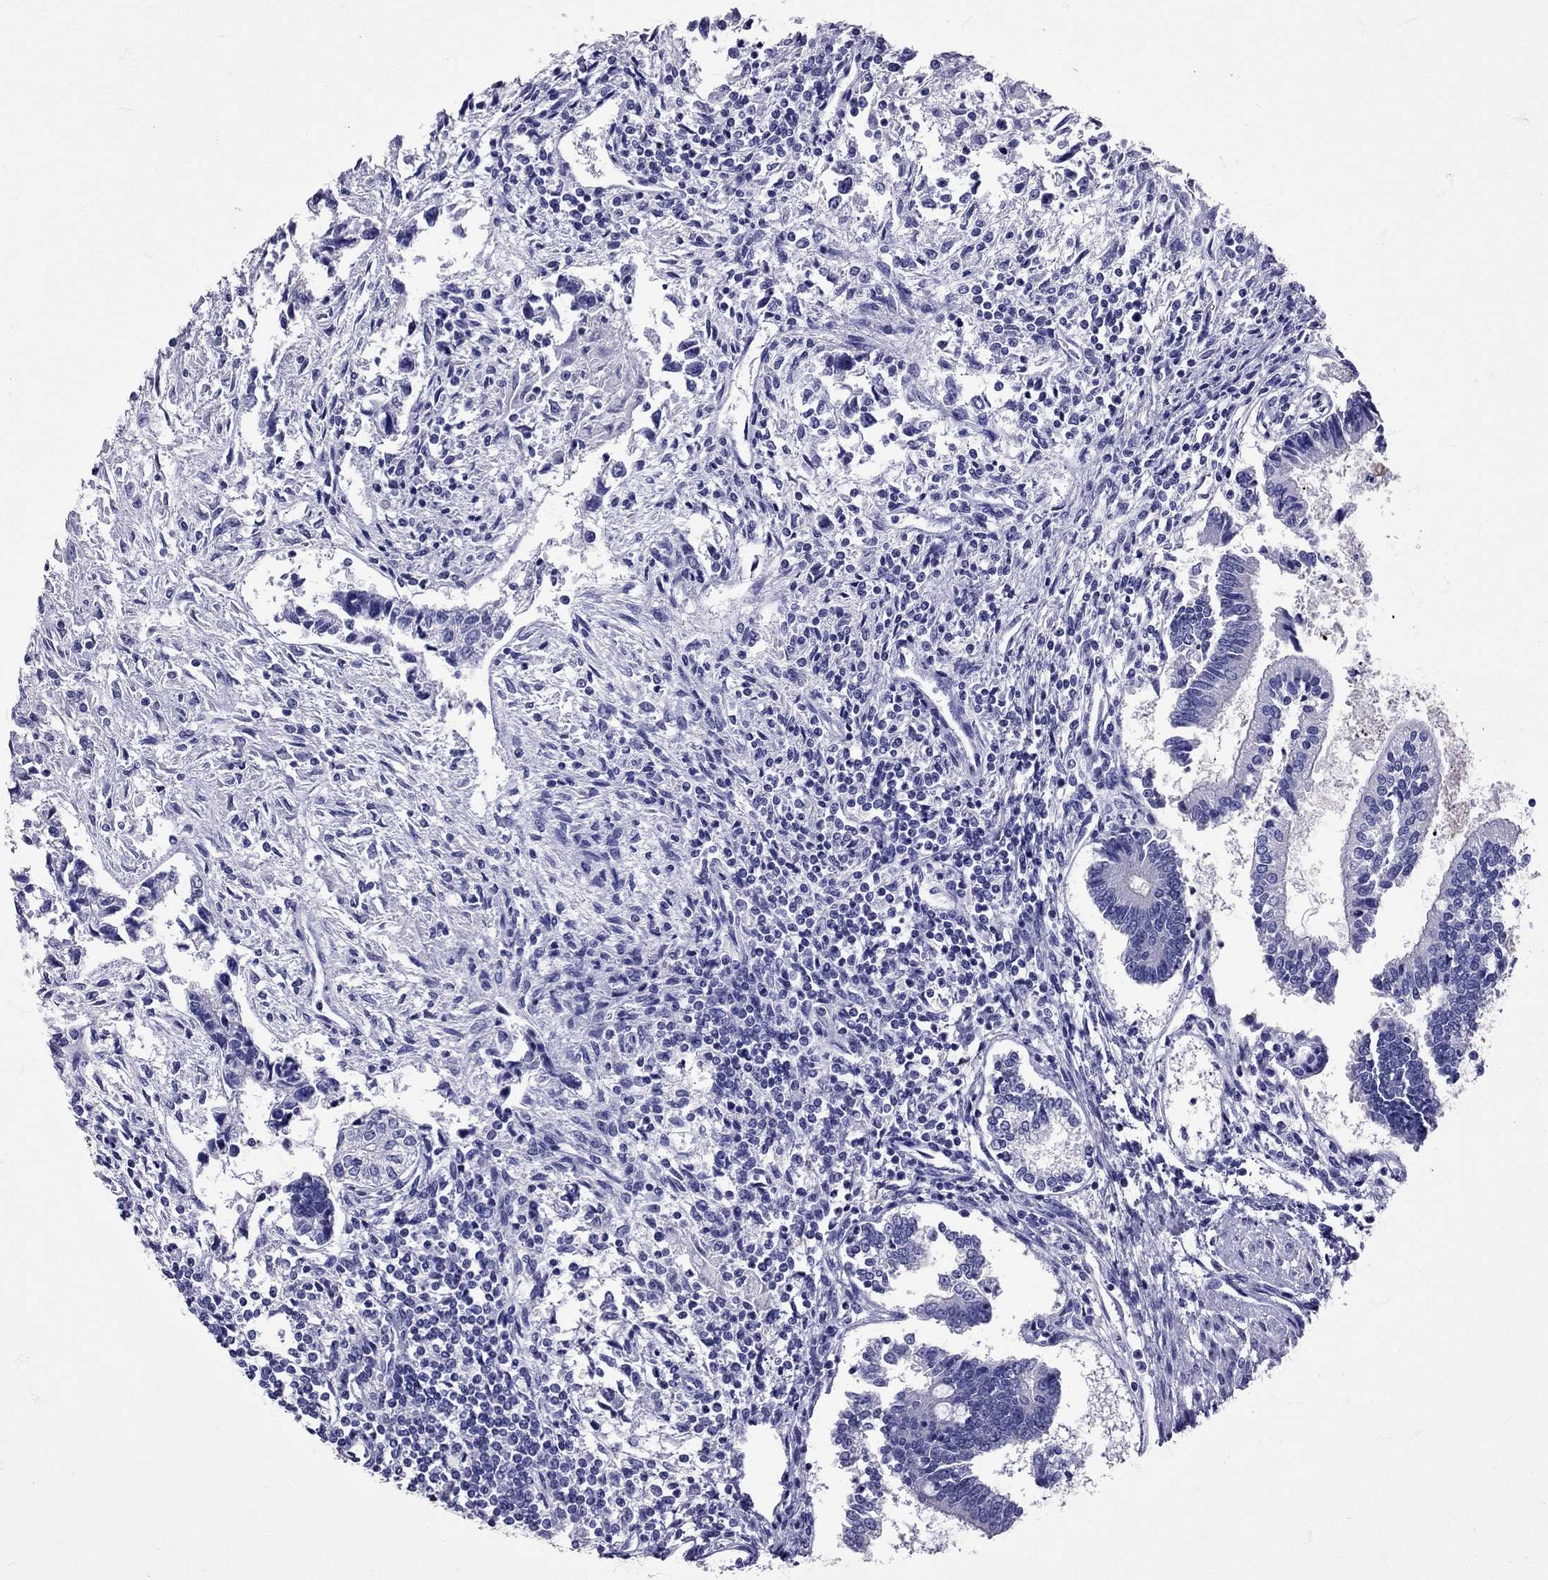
{"staining": {"intensity": "negative", "quantity": "none", "location": "none"}, "tissue": "testis cancer", "cell_type": "Tumor cells", "image_type": "cancer", "snomed": [{"axis": "morphology", "description": "Carcinoma, Embryonal, NOS"}, {"axis": "topography", "description": "Testis"}], "caption": "DAB (3,3'-diaminobenzidine) immunohistochemical staining of human testis embryonal carcinoma reveals no significant staining in tumor cells.", "gene": "TBR1", "patient": {"sex": "male", "age": 37}}